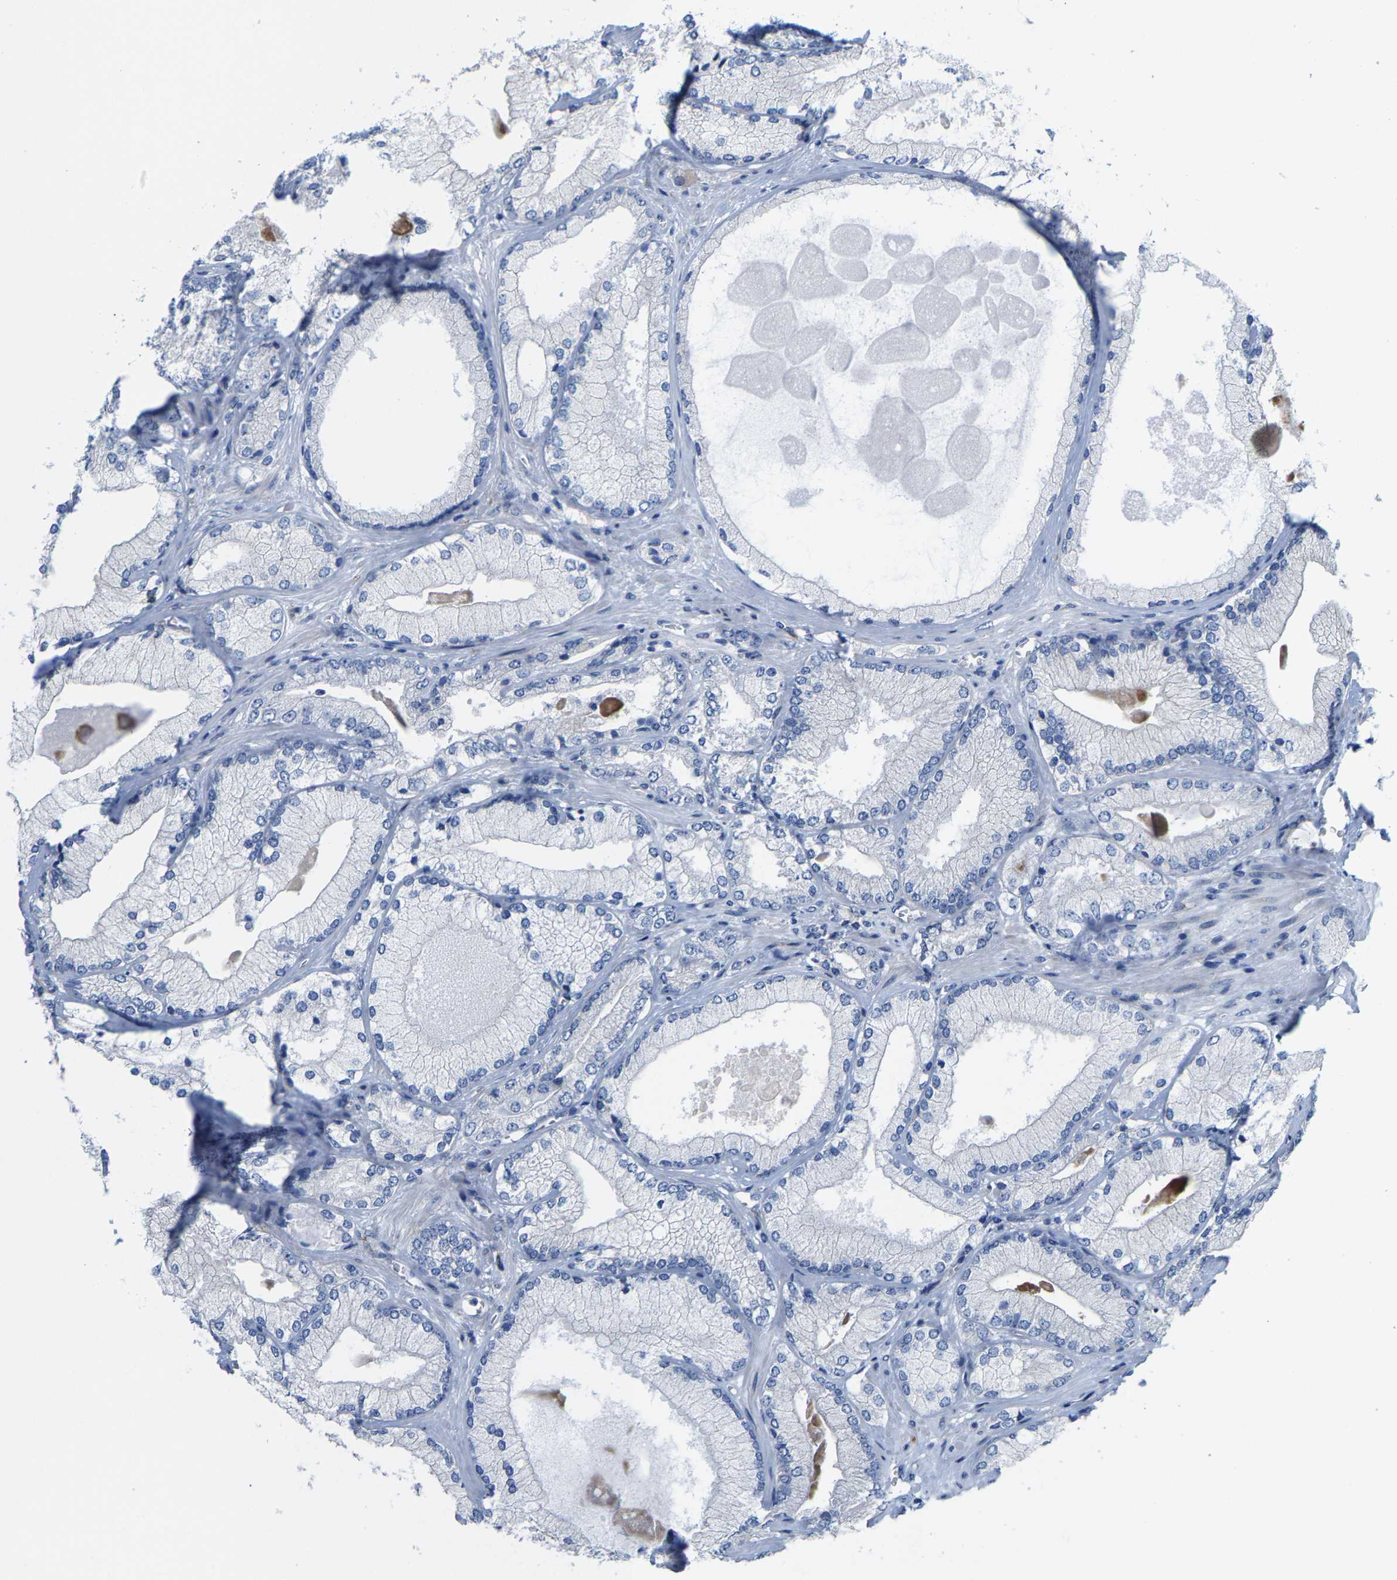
{"staining": {"intensity": "negative", "quantity": "none", "location": "none"}, "tissue": "prostate cancer", "cell_type": "Tumor cells", "image_type": "cancer", "snomed": [{"axis": "morphology", "description": "Adenocarcinoma, Low grade"}, {"axis": "topography", "description": "Prostate"}], "caption": "This is an immunohistochemistry photomicrograph of low-grade adenocarcinoma (prostate). There is no positivity in tumor cells.", "gene": "DSCAM", "patient": {"sex": "male", "age": 65}}